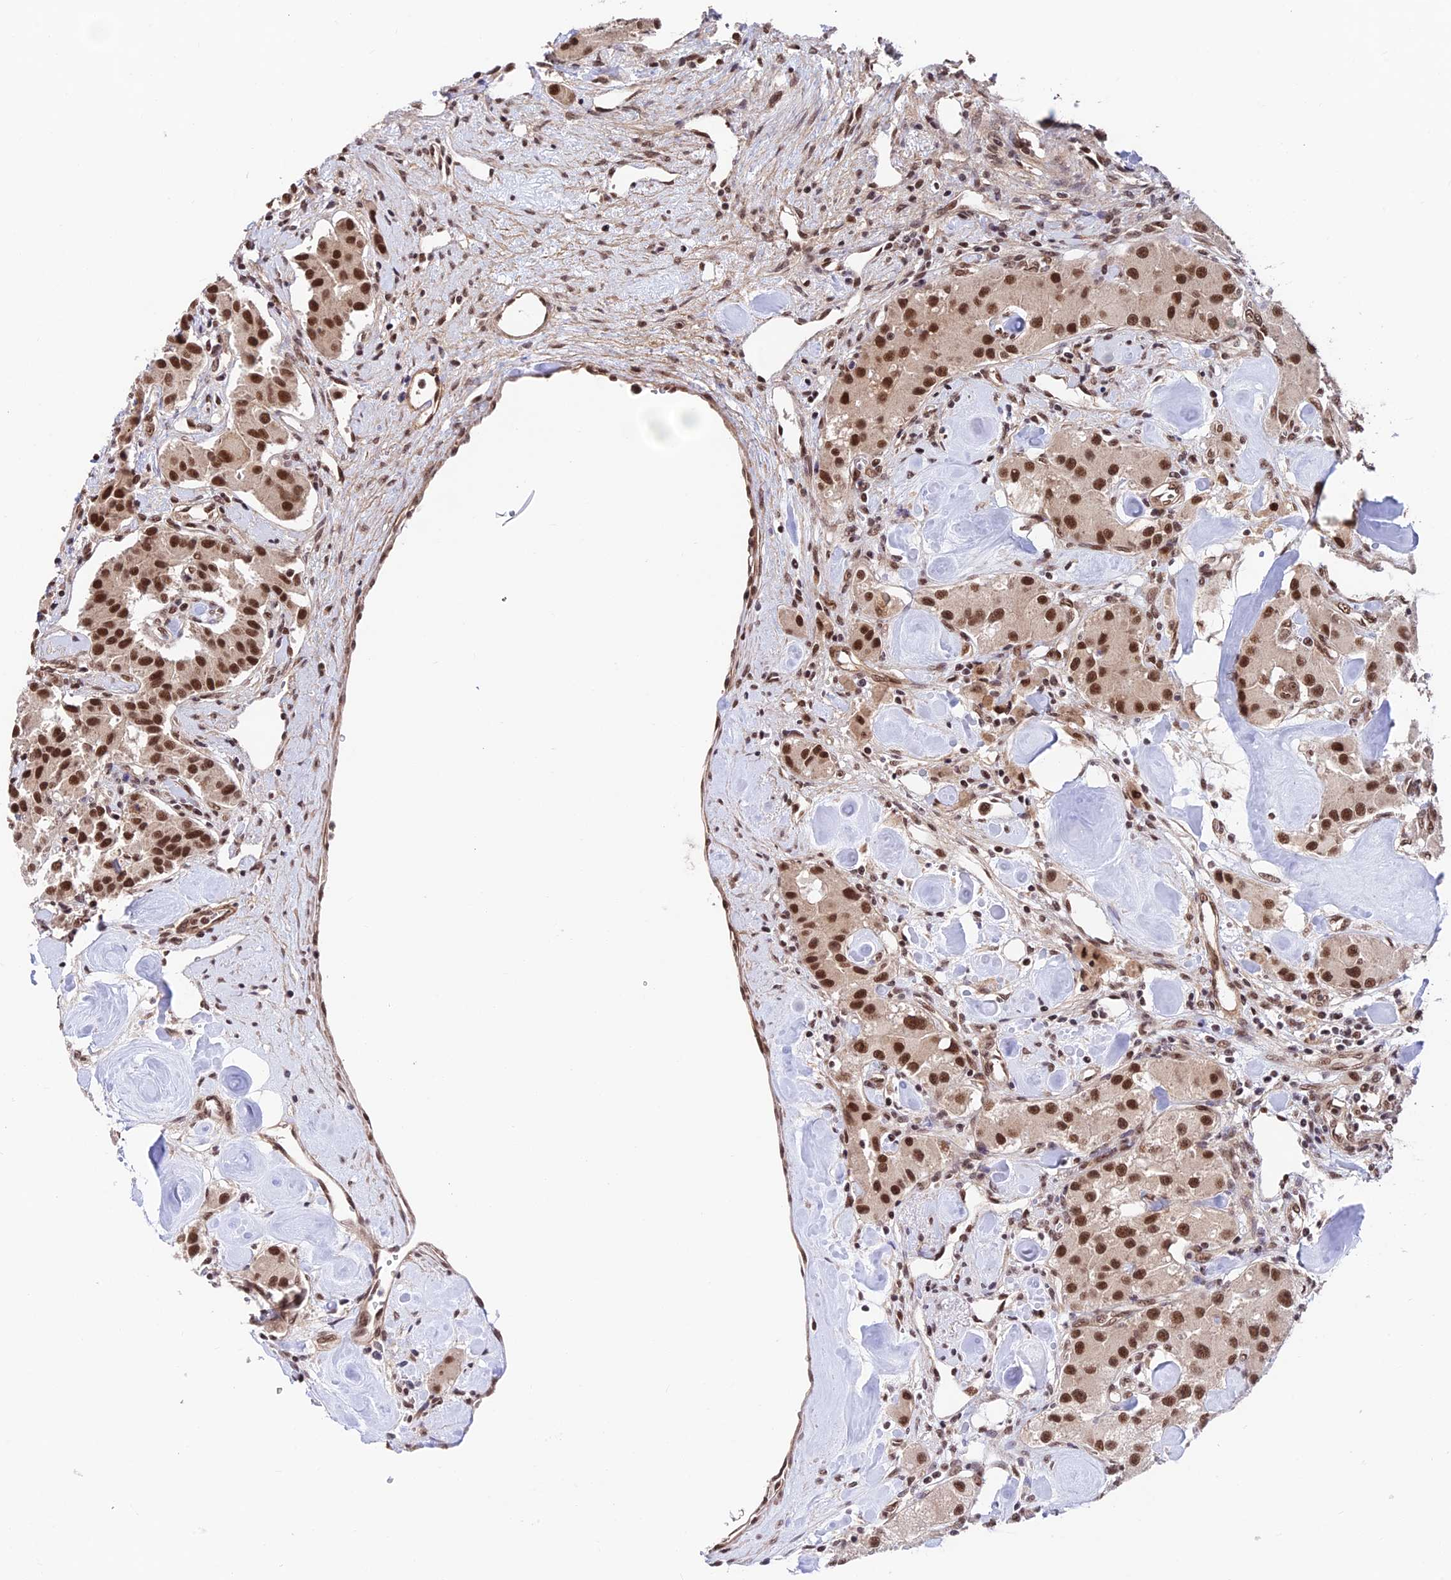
{"staining": {"intensity": "strong", "quantity": ">75%", "location": "nuclear"}, "tissue": "carcinoid", "cell_type": "Tumor cells", "image_type": "cancer", "snomed": [{"axis": "morphology", "description": "Carcinoid, malignant, NOS"}, {"axis": "topography", "description": "Pancreas"}], "caption": "Strong nuclear staining is present in approximately >75% of tumor cells in malignant carcinoid.", "gene": "RBM42", "patient": {"sex": "male", "age": 41}}